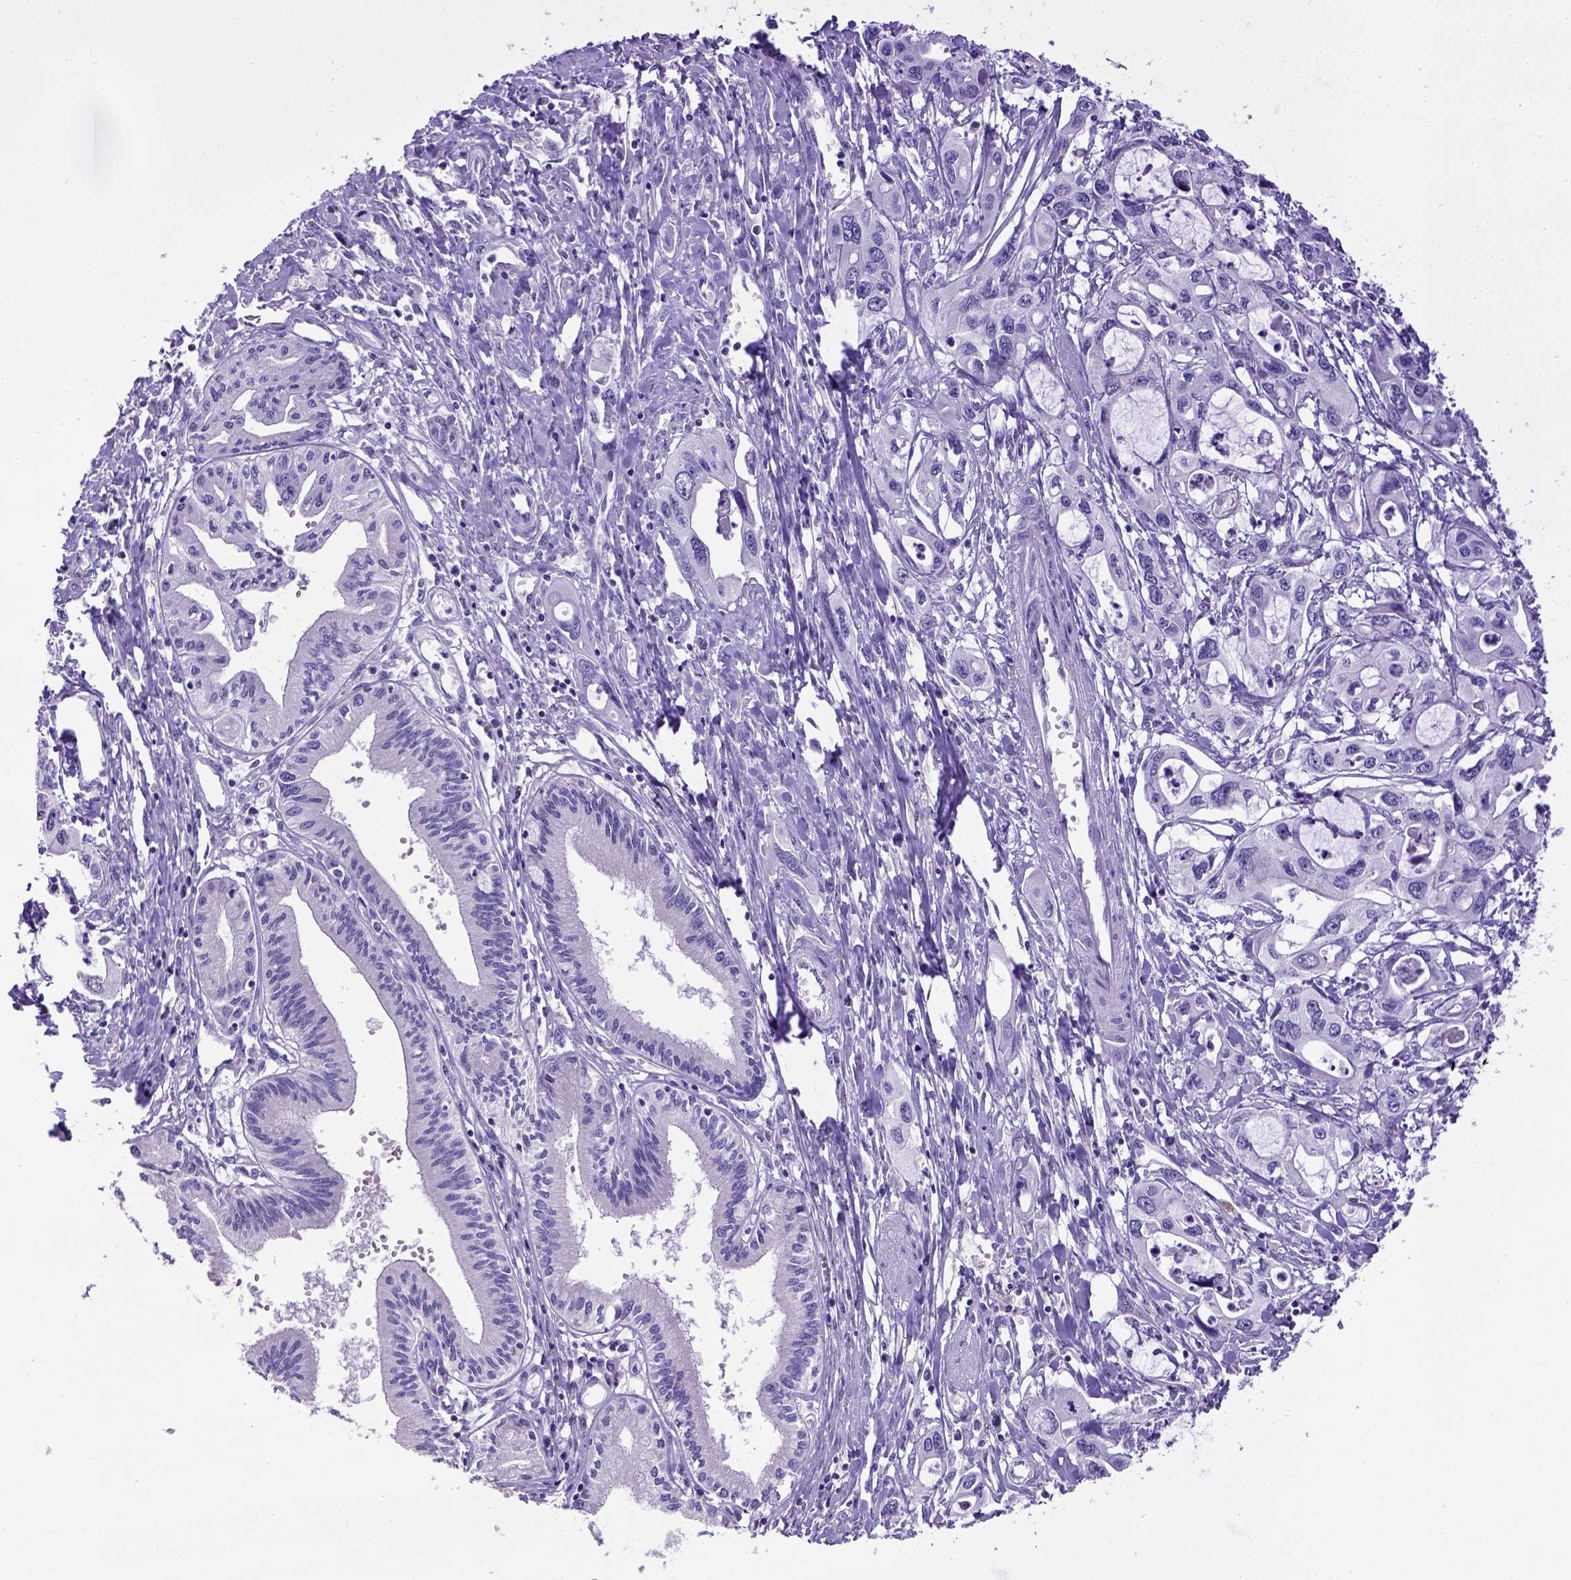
{"staining": {"intensity": "negative", "quantity": "none", "location": "none"}, "tissue": "pancreatic cancer", "cell_type": "Tumor cells", "image_type": "cancer", "snomed": [{"axis": "morphology", "description": "Adenocarcinoma, NOS"}, {"axis": "topography", "description": "Pancreas"}], "caption": "Tumor cells show no significant staining in pancreatic cancer (adenocarcinoma).", "gene": "SPEF1", "patient": {"sex": "male", "age": 60}}